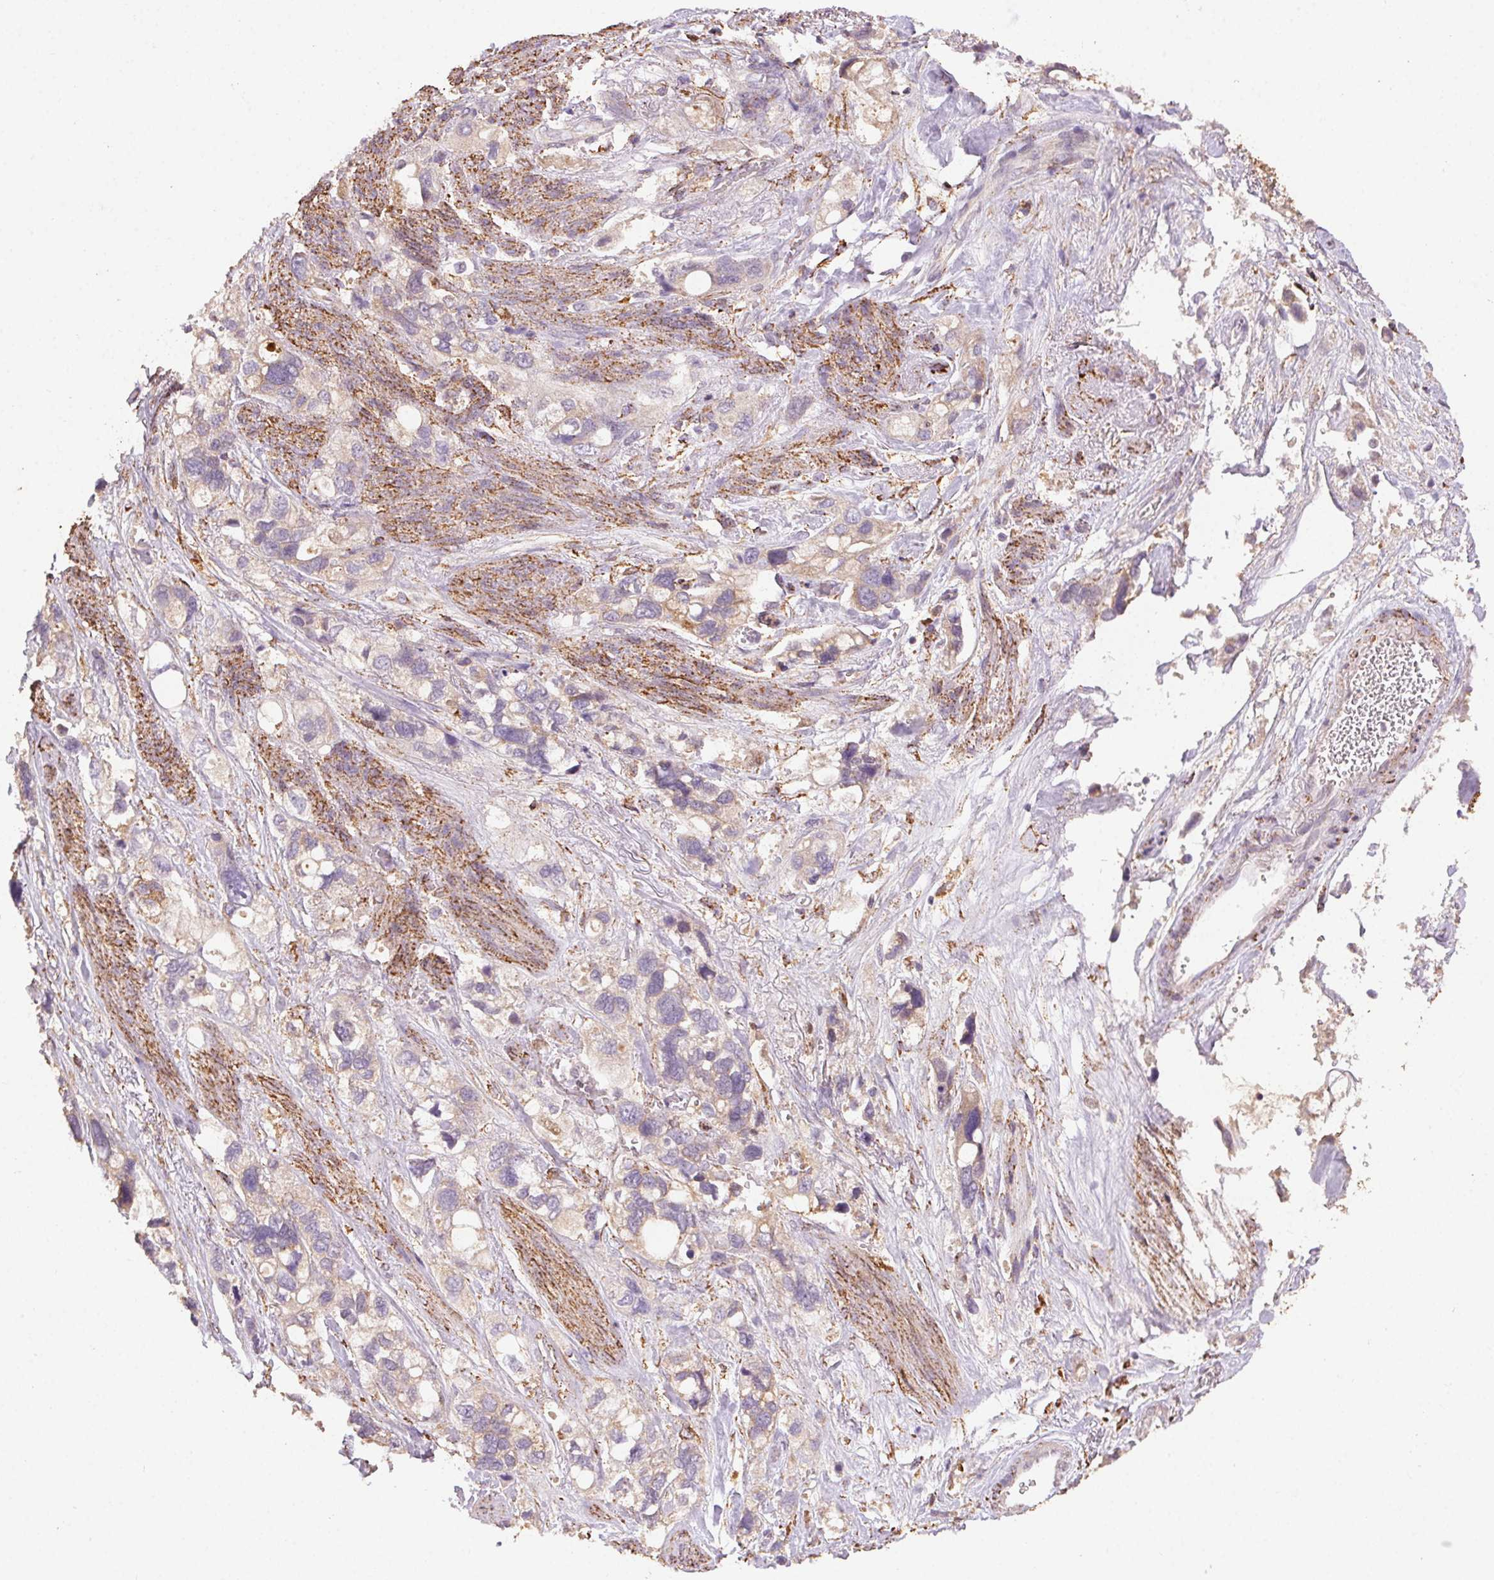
{"staining": {"intensity": "negative", "quantity": "none", "location": "none"}, "tissue": "stomach cancer", "cell_type": "Tumor cells", "image_type": "cancer", "snomed": [{"axis": "morphology", "description": "Adenocarcinoma, NOS"}, {"axis": "topography", "description": "Stomach, upper"}], "caption": "An immunohistochemistry histopathology image of adenocarcinoma (stomach) is shown. There is no staining in tumor cells of adenocarcinoma (stomach).", "gene": "FNBP1L", "patient": {"sex": "female", "age": 81}}